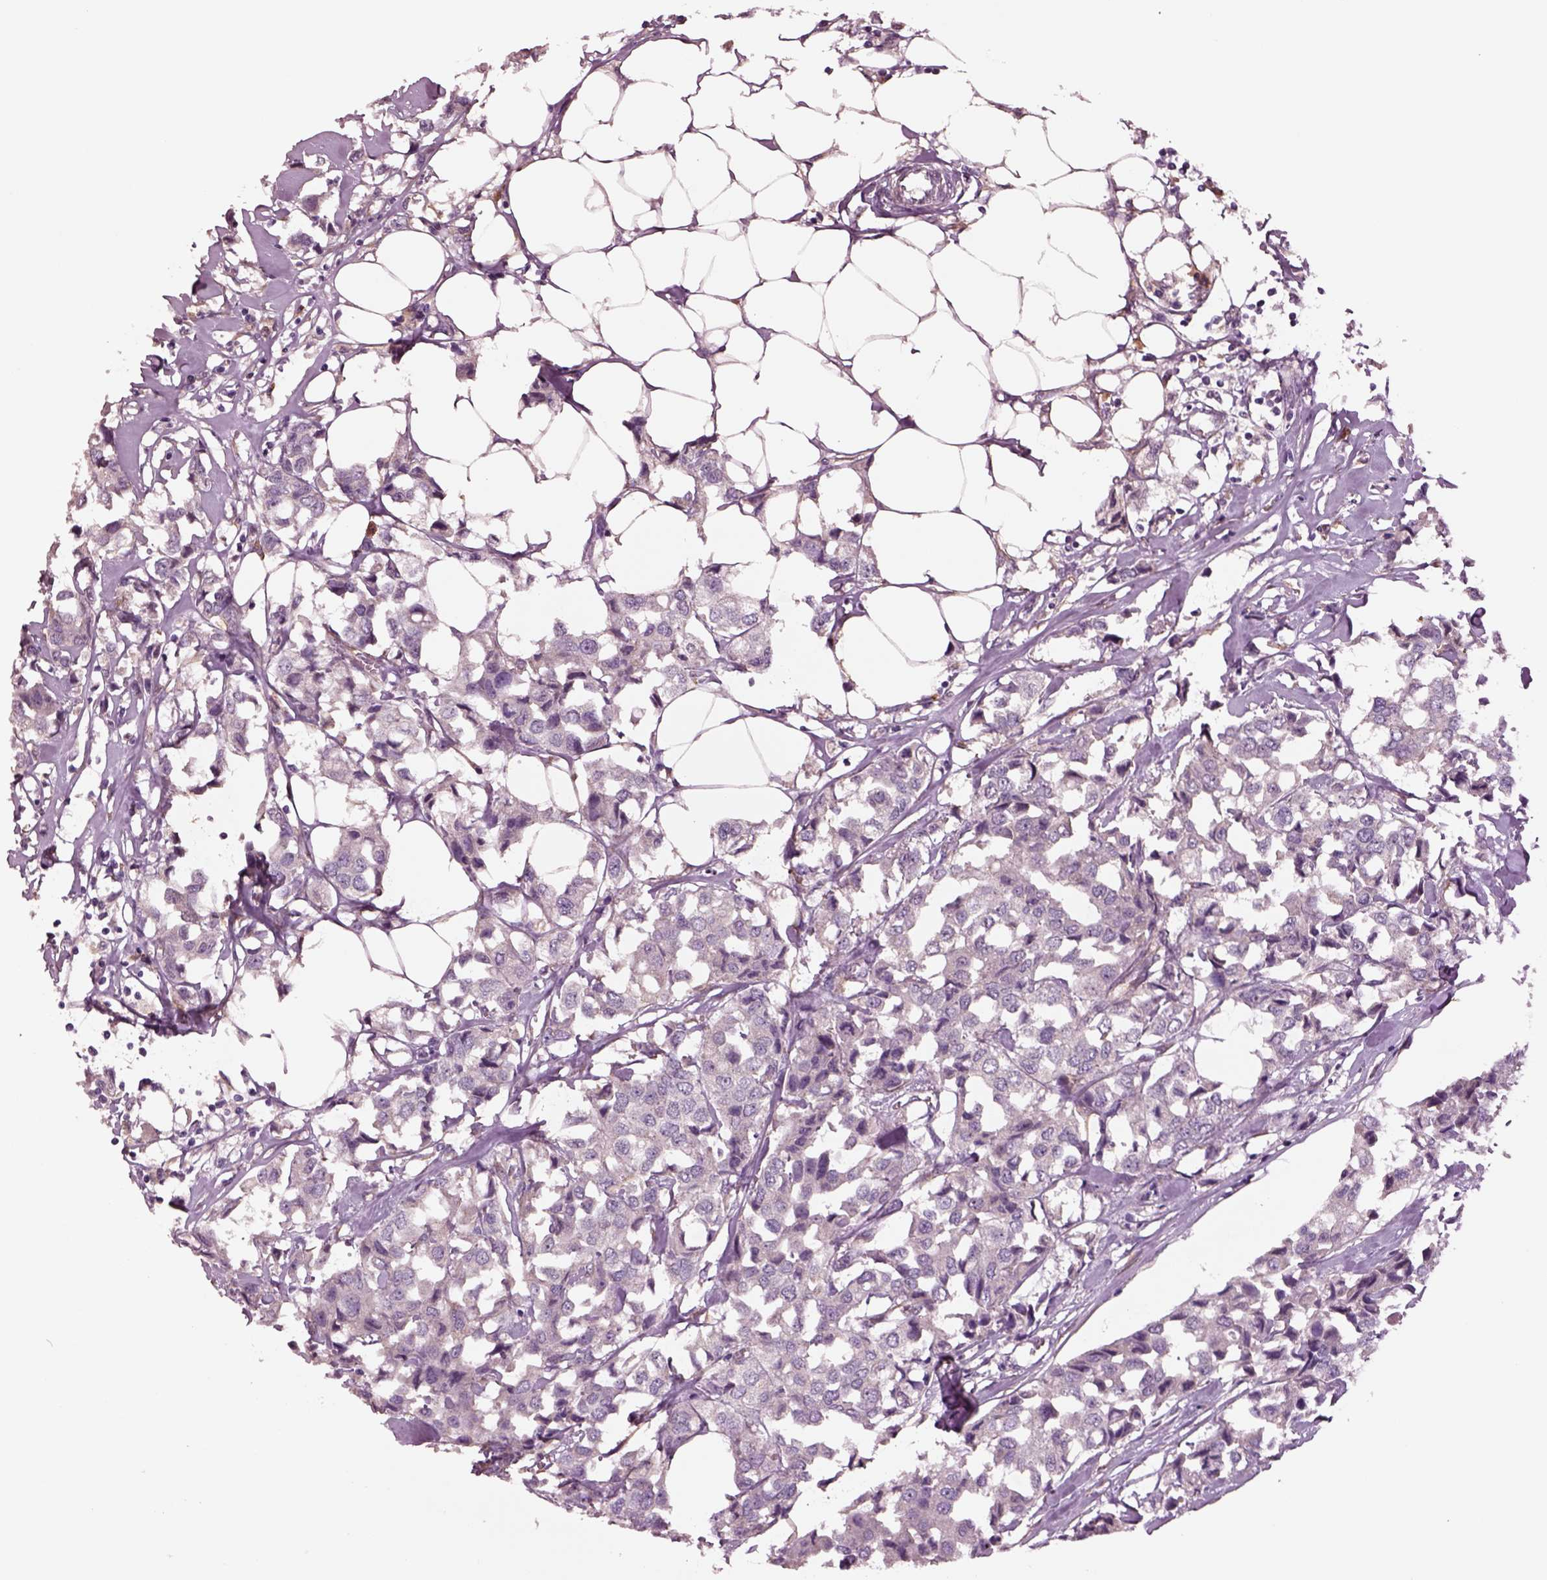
{"staining": {"intensity": "negative", "quantity": "none", "location": "none"}, "tissue": "breast cancer", "cell_type": "Tumor cells", "image_type": "cancer", "snomed": [{"axis": "morphology", "description": "Duct carcinoma"}, {"axis": "topography", "description": "Breast"}], "caption": "DAB (3,3'-diaminobenzidine) immunohistochemical staining of breast cancer (invasive ductal carcinoma) shows no significant expression in tumor cells.", "gene": "HTR1B", "patient": {"sex": "female", "age": 80}}